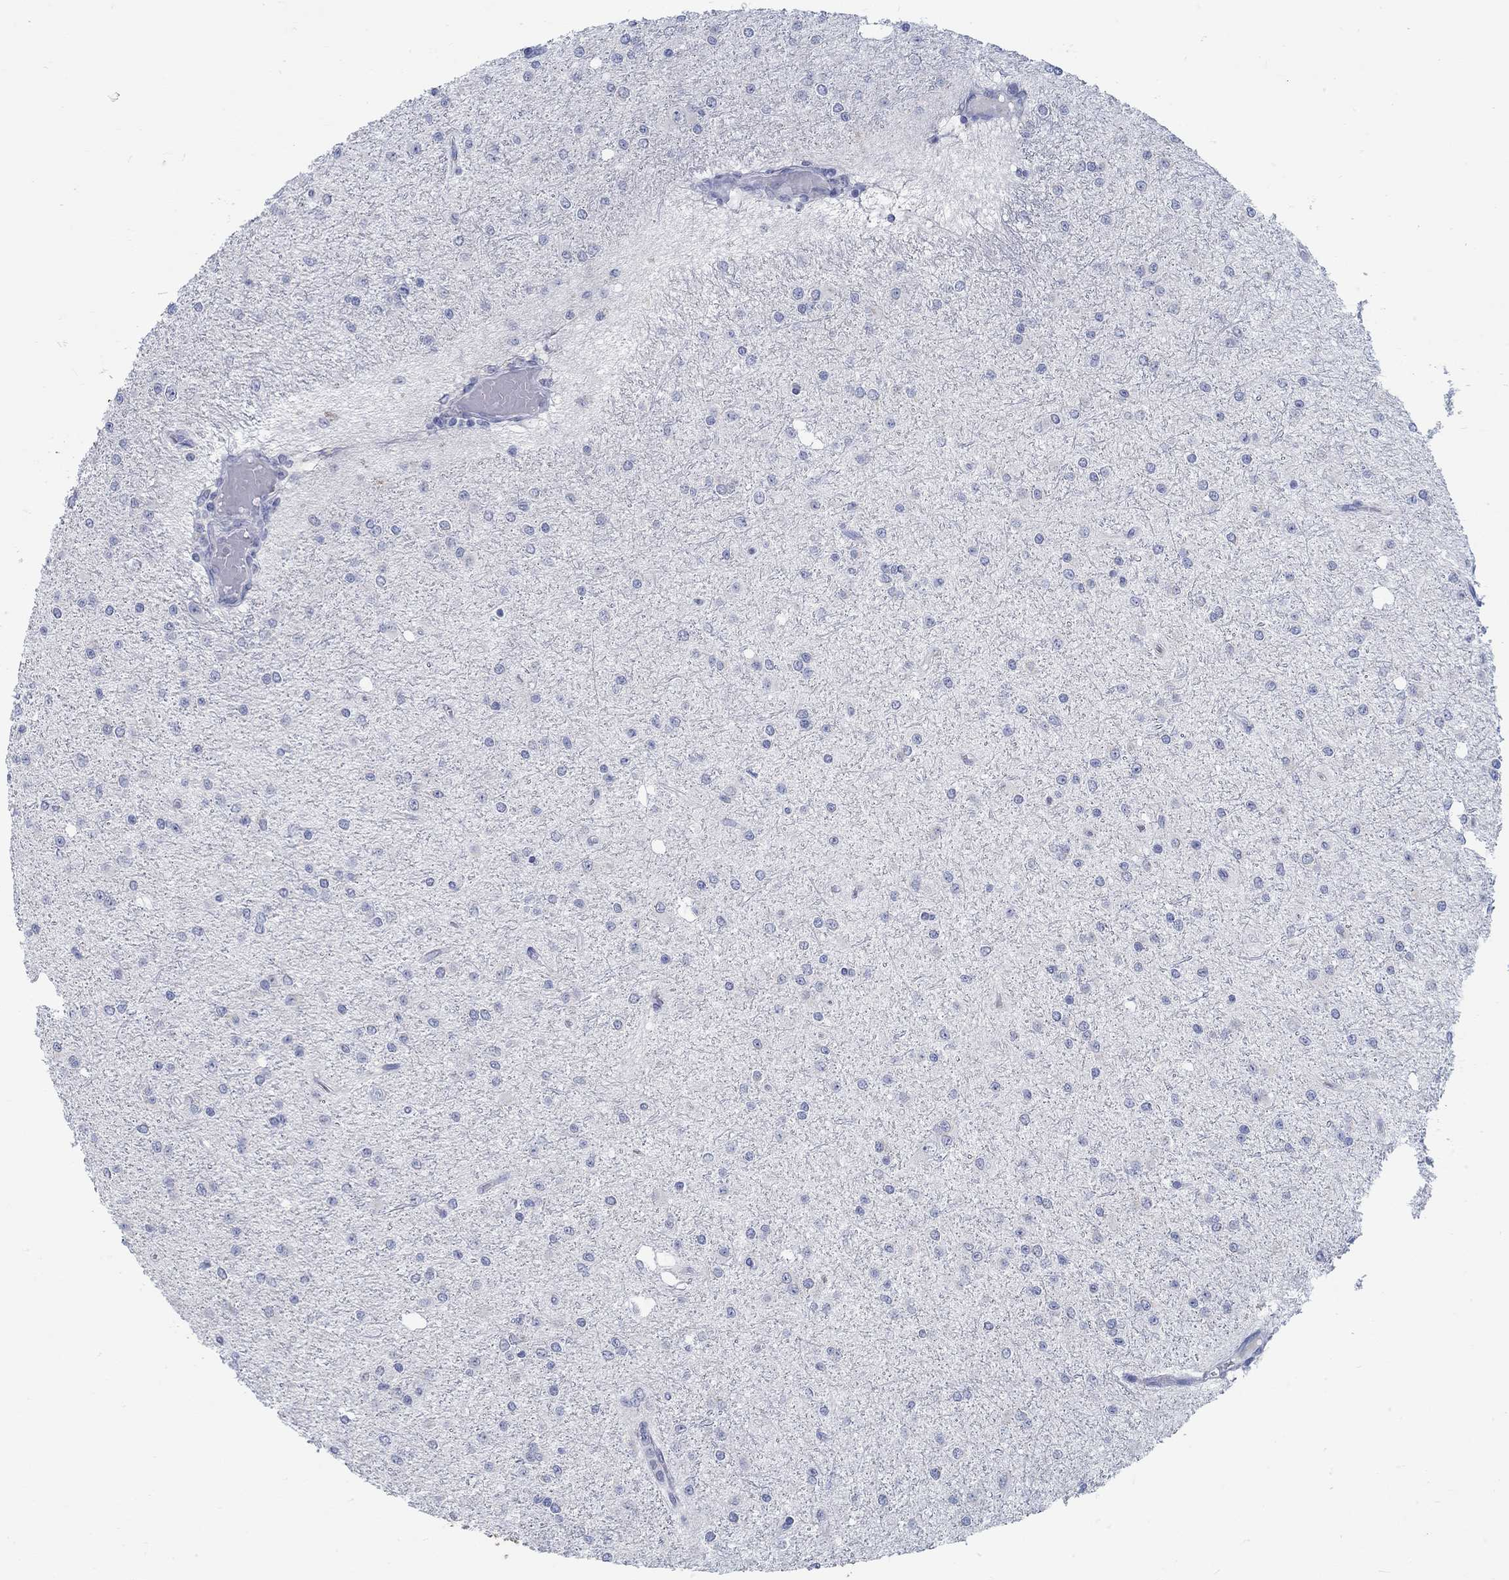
{"staining": {"intensity": "negative", "quantity": "none", "location": "none"}, "tissue": "glioma", "cell_type": "Tumor cells", "image_type": "cancer", "snomed": [{"axis": "morphology", "description": "Glioma, malignant, Low grade"}, {"axis": "topography", "description": "Brain"}], "caption": "Protein analysis of malignant glioma (low-grade) displays no significant positivity in tumor cells.", "gene": "TEKT4", "patient": {"sex": "male", "age": 27}}